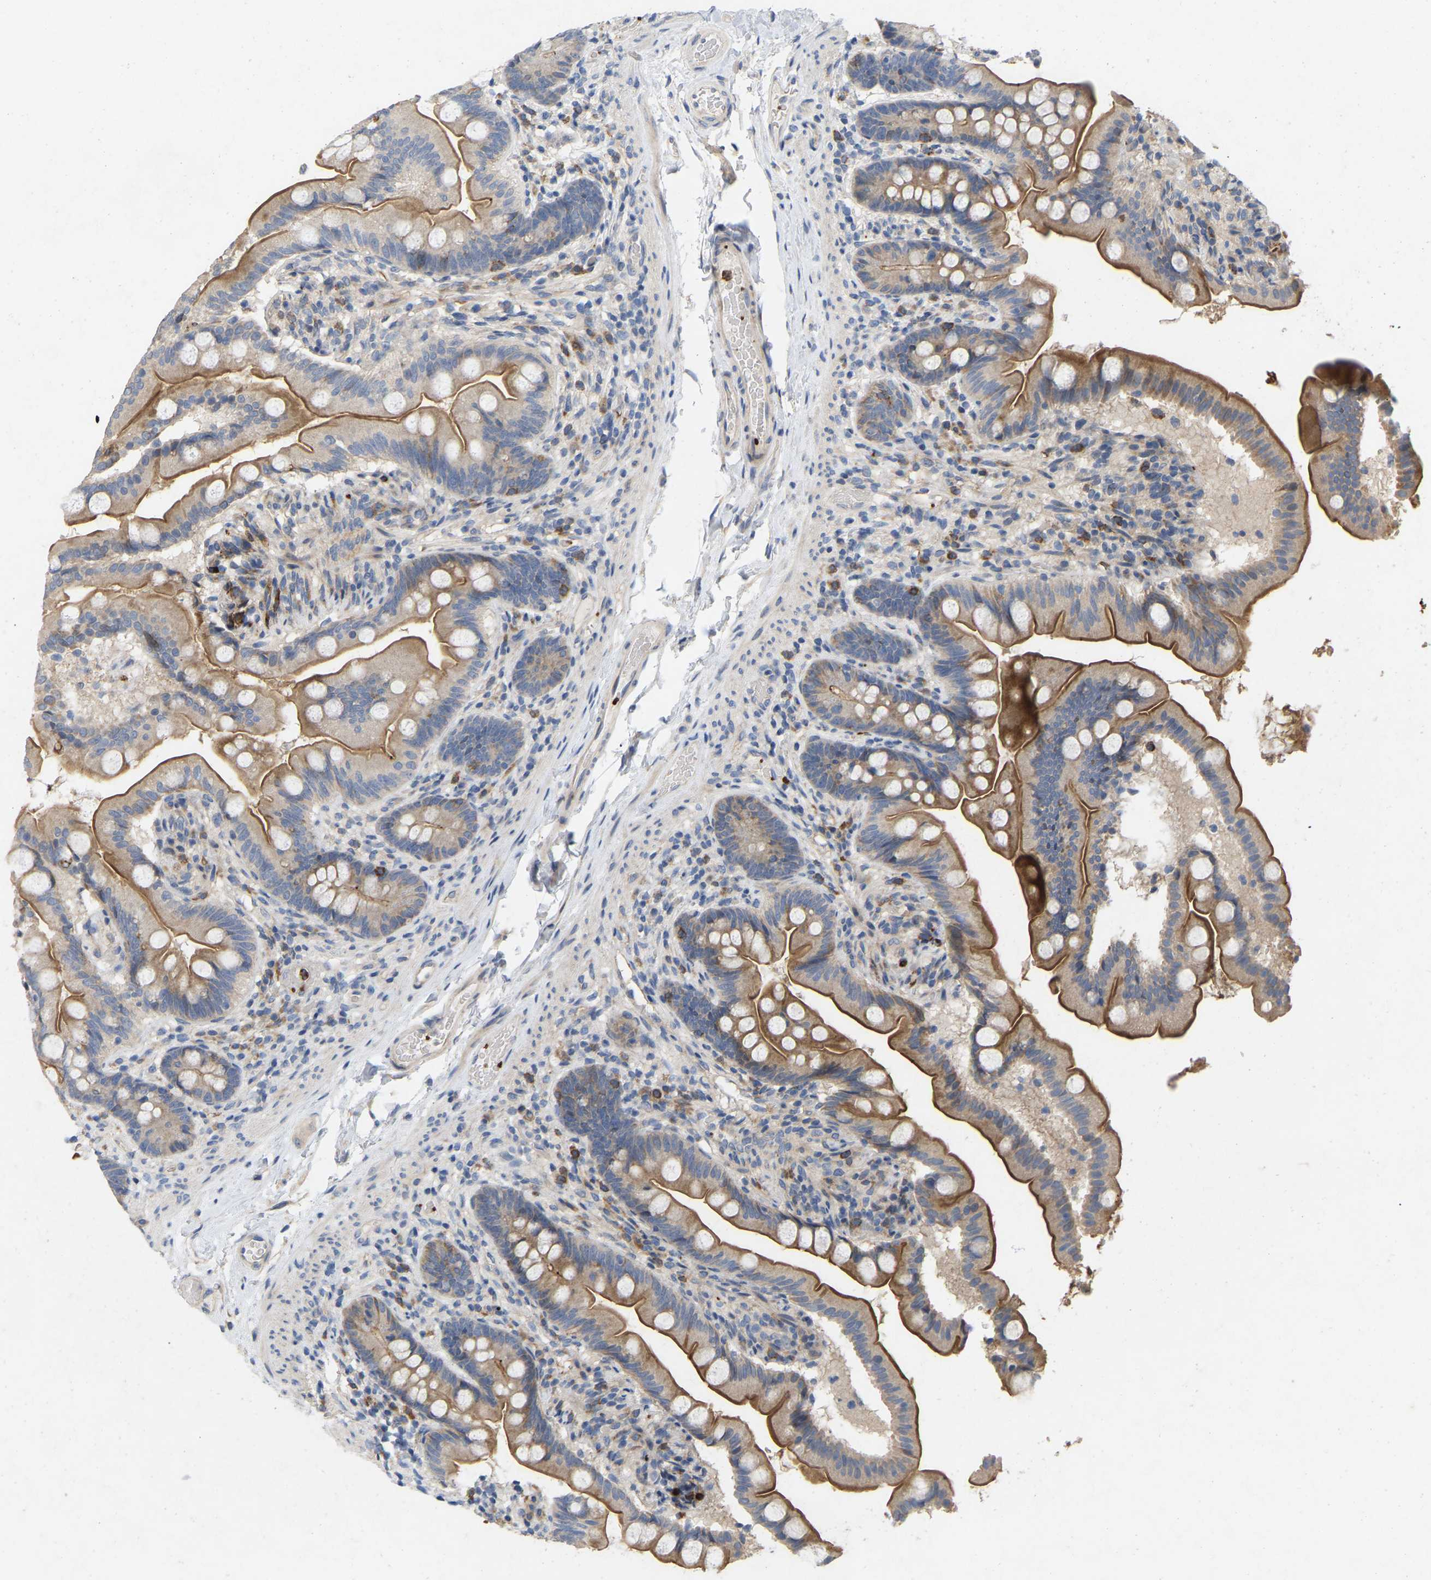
{"staining": {"intensity": "moderate", "quantity": ">75%", "location": "cytoplasmic/membranous"}, "tissue": "small intestine", "cell_type": "Glandular cells", "image_type": "normal", "snomed": [{"axis": "morphology", "description": "Normal tissue, NOS"}, {"axis": "topography", "description": "Small intestine"}], "caption": "The immunohistochemical stain highlights moderate cytoplasmic/membranous staining in glandular cells of normal small intestine. The staining is performed using DAB brown chromogen to label protein expression. The nuclei are counter-stained blue using hematoxylin.", "gene": "RHEB", "patient": {"sex": "female", "age": 56}}